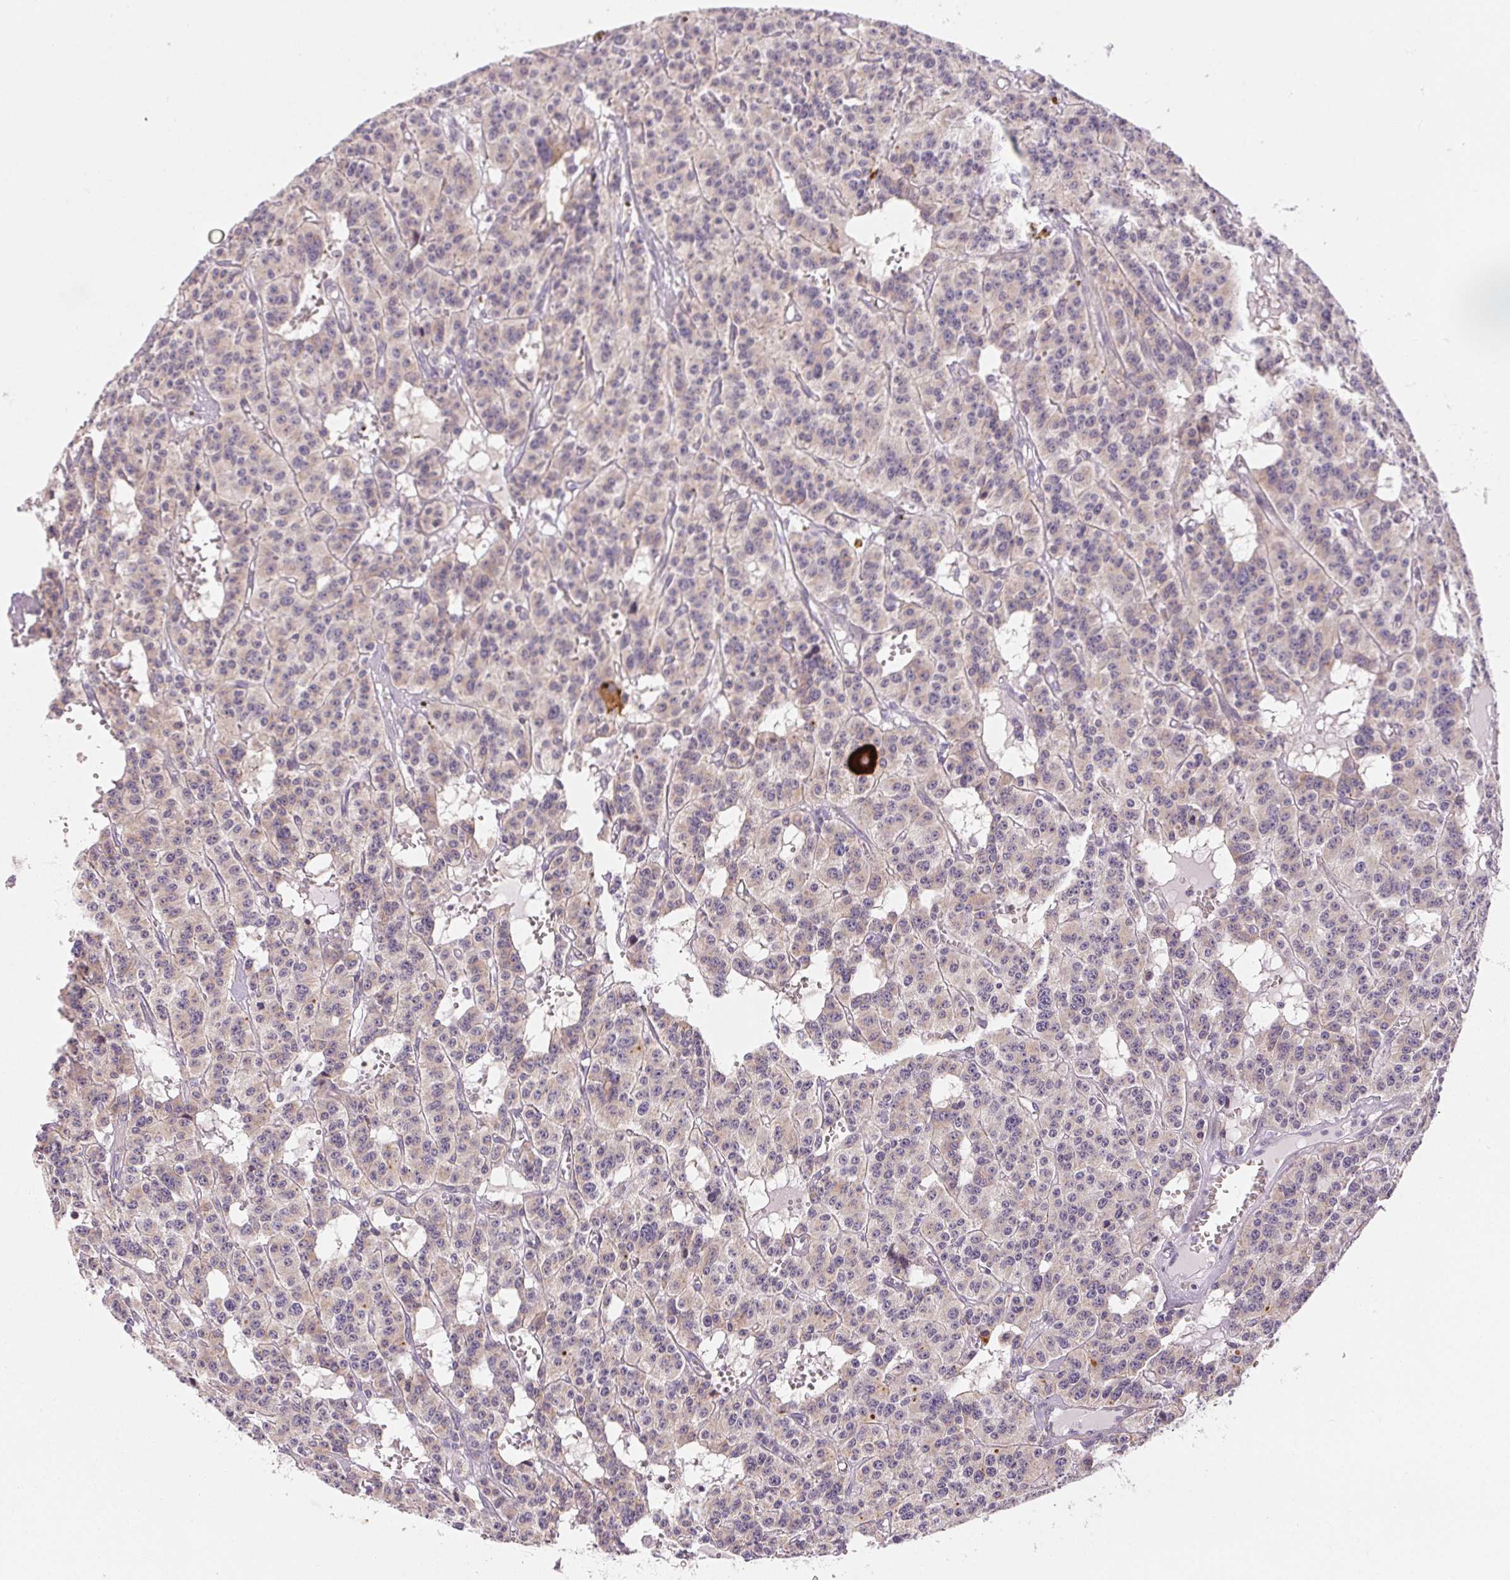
{"staining": {"intensity": "weak", "quantity": "<25%", "location": "cytoplasmic/membranous"}, "tissue": "carcinoid", "cell_type": "Tumor cells", "image_type": "cancer", "snomed": [{"axis": "morphology", "description": "Carcinoid, malignant, NOS"}, {"axis": "topography", "description": "Lung"}], "caption": "The photomicrograph displays no staining of tumor cells in carcinoid.", "gene": "RPGRIP1", "patient": {"sex": "female", "age": 71}}